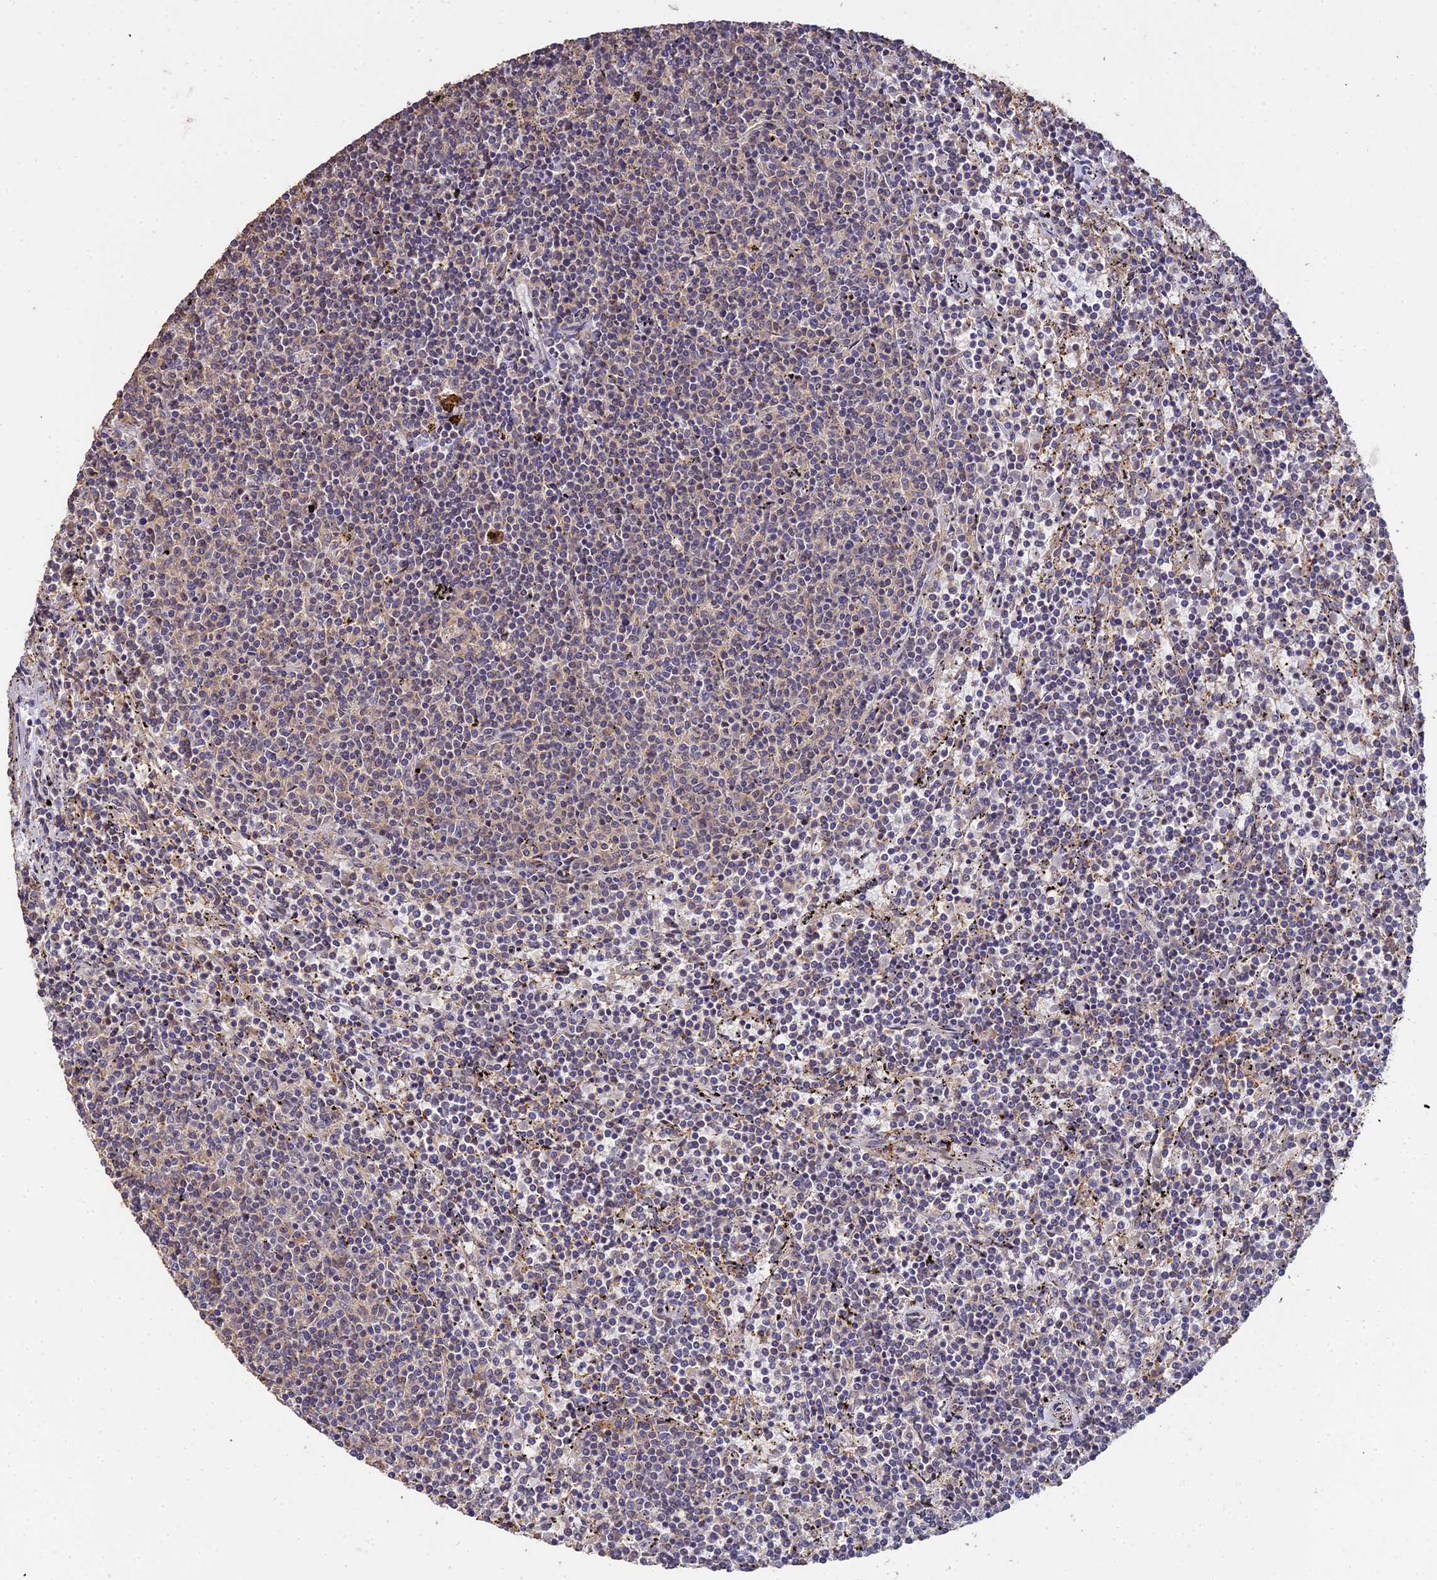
{"staining": {"intensity": "negative", "quantity": "none", "location": "none"}, "tissue": "lymphoma", "cell_type": "Tumor cells", "image_type": "cancer", "snomed": [{"axis": "morphology", "description": "Malignant lymphoma, non-Hodgkin's type, Low grade"}, {"axis": "topography", "description": "Spleen"}], "caption": "Immunohistochemistry (IHC) of human lymphoma displays no staining in tumor cells.", "gene": "LSM5", "patient": {"sex": "female", "age": 50}}